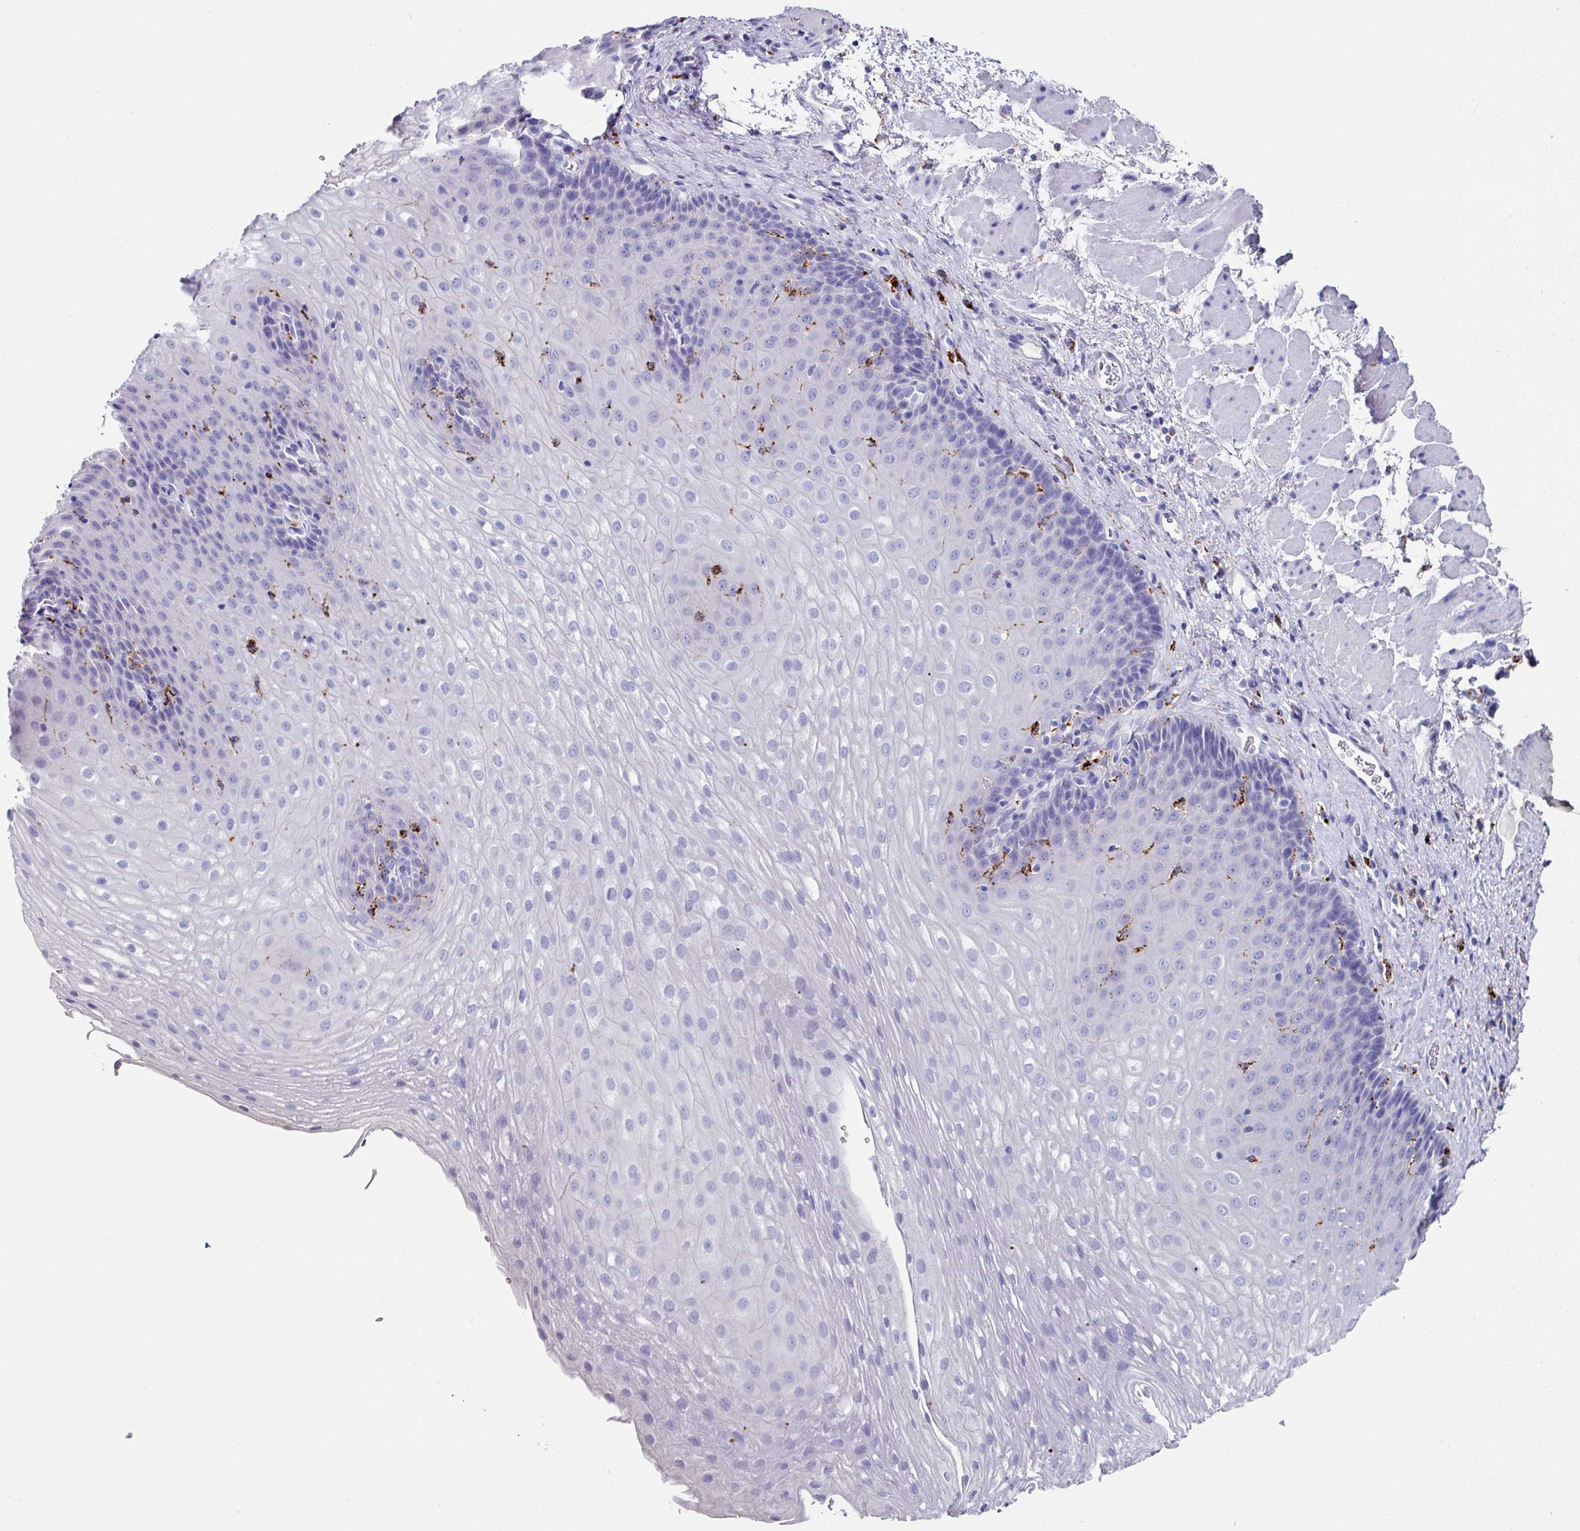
{"staining": {"intensity": "negative", "quantity": "none", "location": "none"}, "tissue": "esophagus", "cell_type": "Squamous epithelial cells", "image_type": "normal", "snomed": [{"axis": "morphology", "description": "Normal tissue, NOS"}, {"axis": "topography", "description": "Esophagus"}], "caption": "Immunohistochemistry photomicrograph of benign human esophagus stained for a protein (brown), which displays no positivity in squamous epithelial cells.", "gene": "CPVL", "patient": {"sex": "female", "age": 66}}